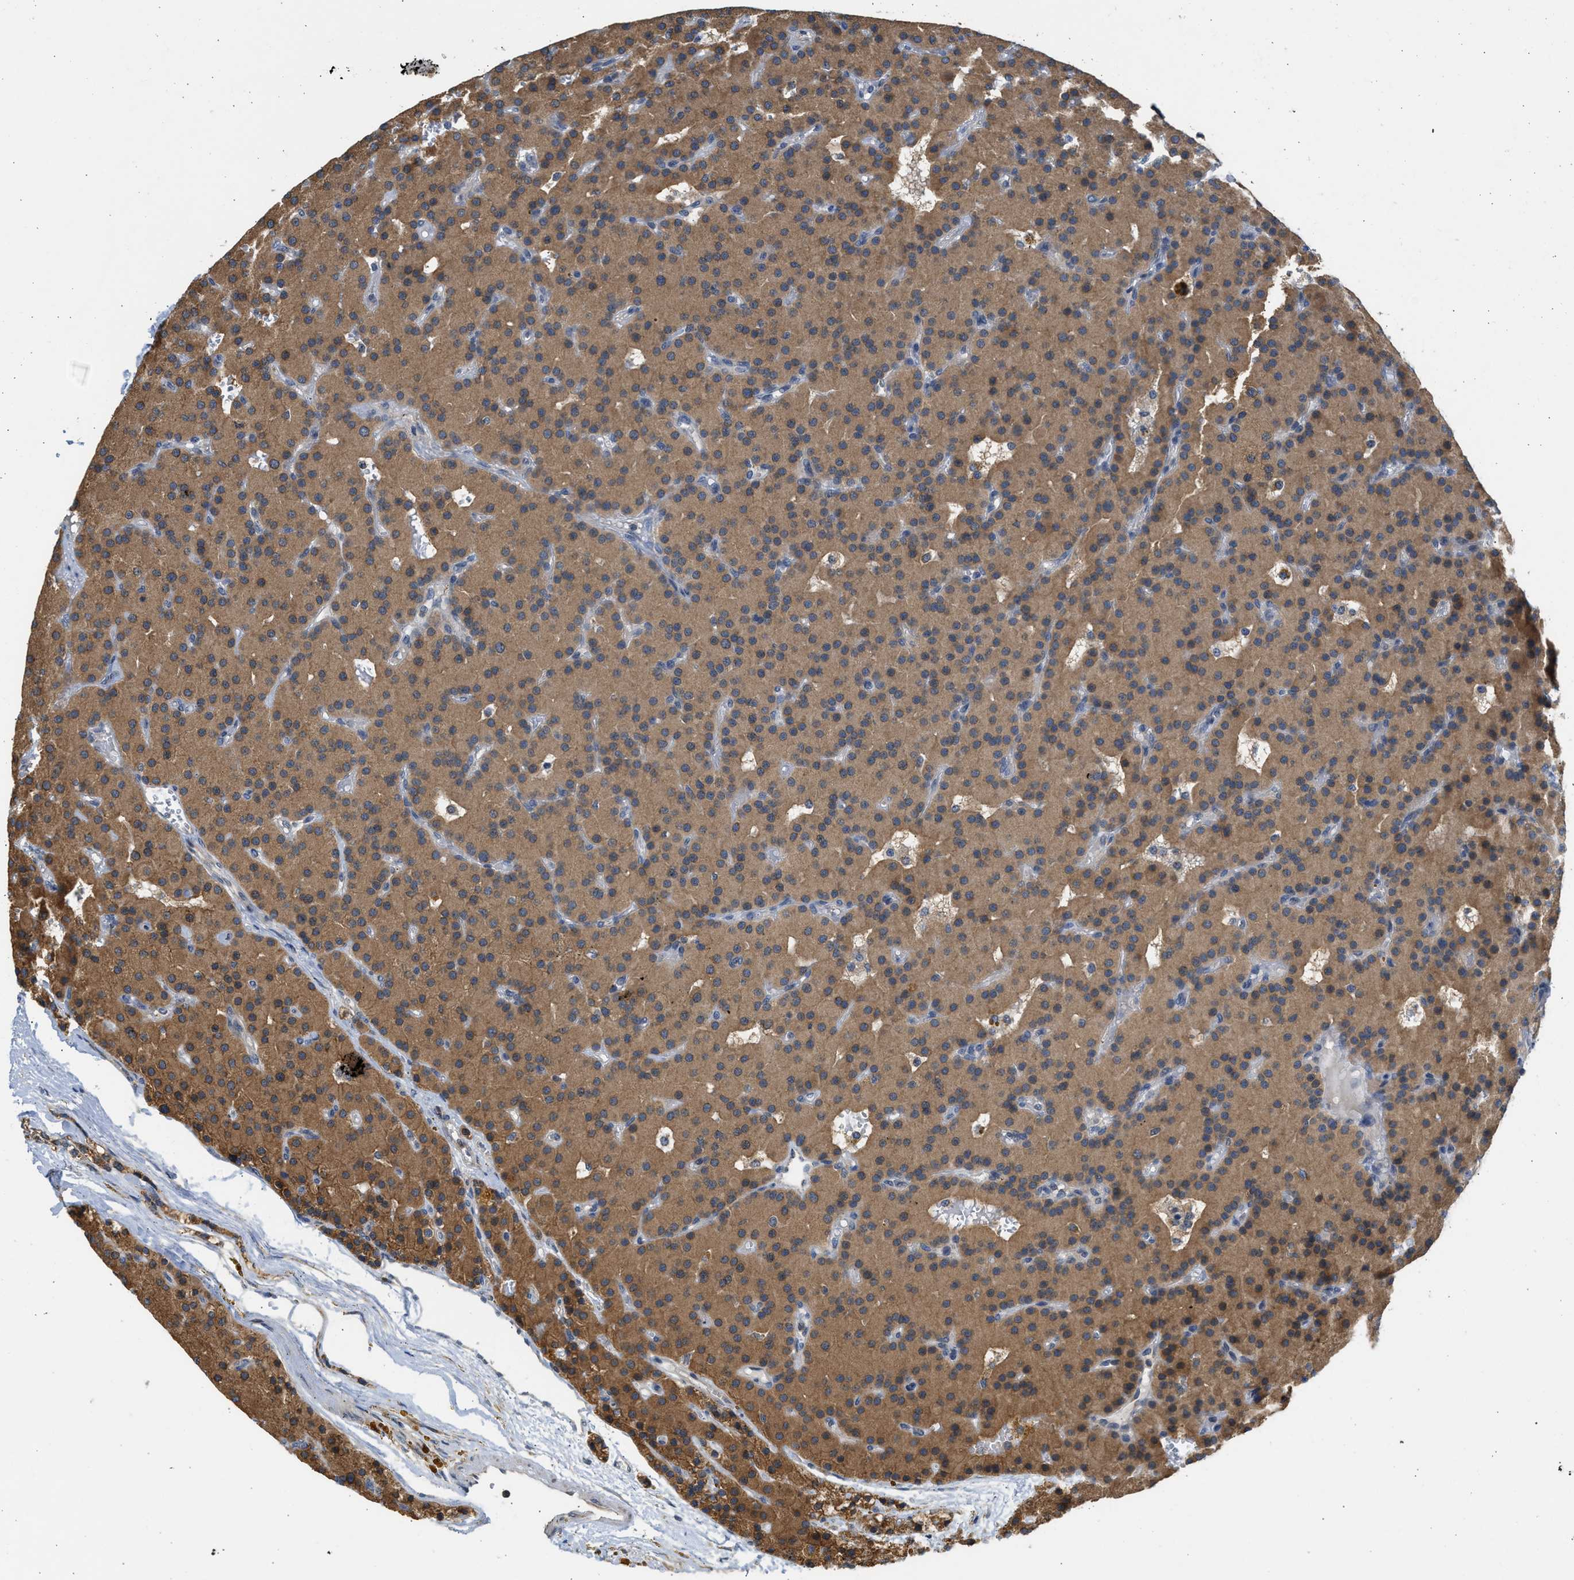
{"staining": {"intensity": "moderate", "quantity": ">75%", "location": "cytoplasmic/membranous"}, "tissue": "parathyroid gland", "cell_type": "Glandular cells", "image_type": "normal", "snomed": [{"axis": "morphology", "description": "Normal tissue, NOS"}, {"axis": "morphology", "description": "Adenoma, NOS"}, {"axis": "topography", "description": "Parathyroid gland"}], "caption": "Glandular cells demonstrate moderate cytoplasmic/membranous positivity in approximately >75% of cells in benign parathyroid gland.", "gene": "CYP1A1", "patient": {"sex": "male", "age": 75}}